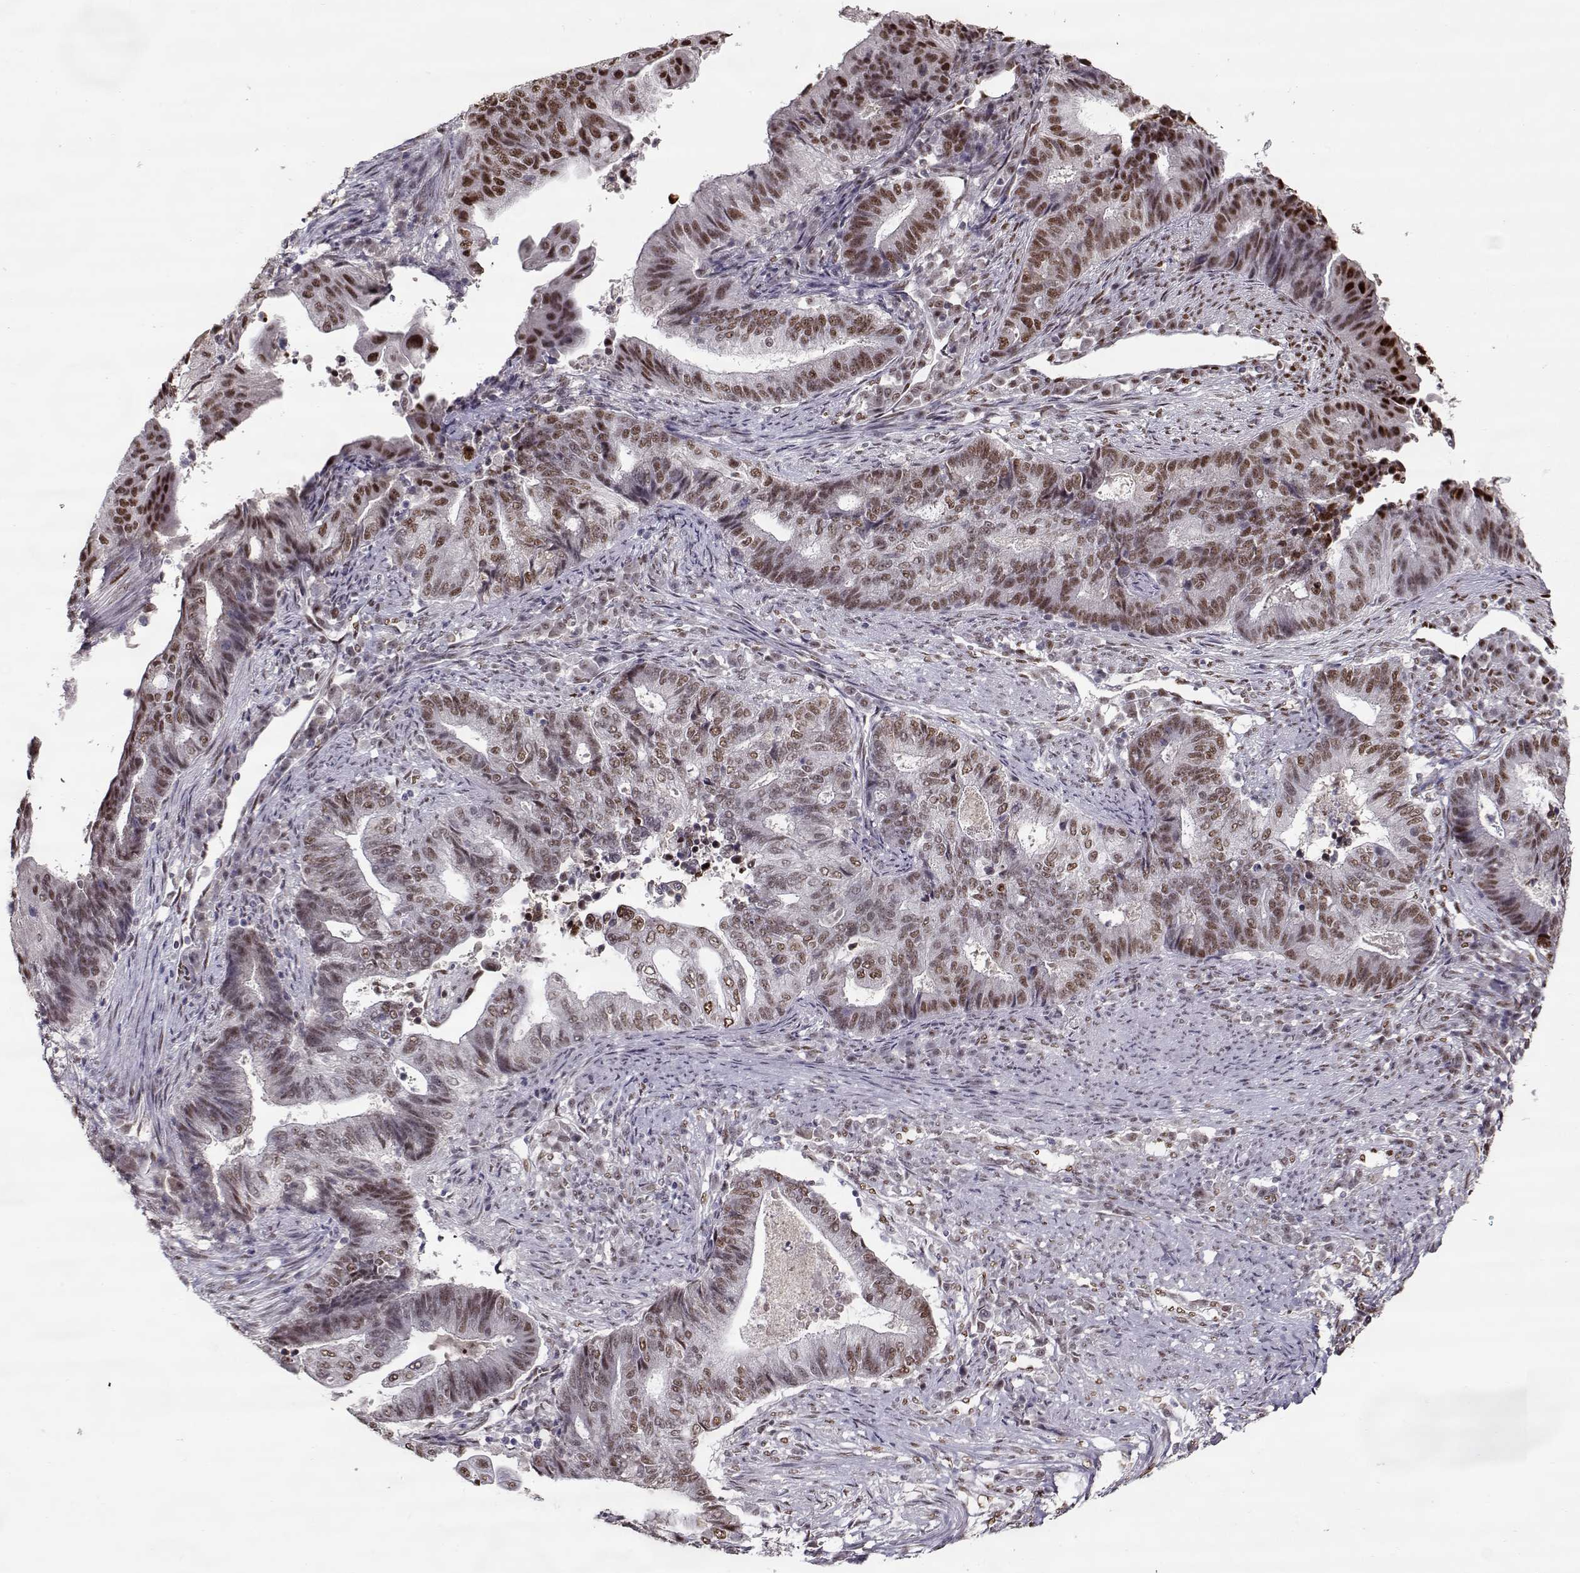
{"staining": {"intensity": "moderate", "quantity": "<25%", "location": "nuclear"}, "tissue": "endometrial cancer", "cell_type": "Tumor cells", "image_type": "cancer", "snomed": [{"axis": "morphology", "description": "Adenocarcinoma, NOS"}, {"axis": "topography", "description": "Uterus"}, {"axis": "topography", "description": "Endometrium"}], "caption": "Brown immunohistochemical staining in endometrial cancer demonstrates moderate nuclear staining in about <25% of tumor cells. (DAB (3,3'-diaminobenzidine) IHC with brightfield microscopy, high magnification).", "gene": "PRMT8", "patient": {"sex": "female", "age": 54}}